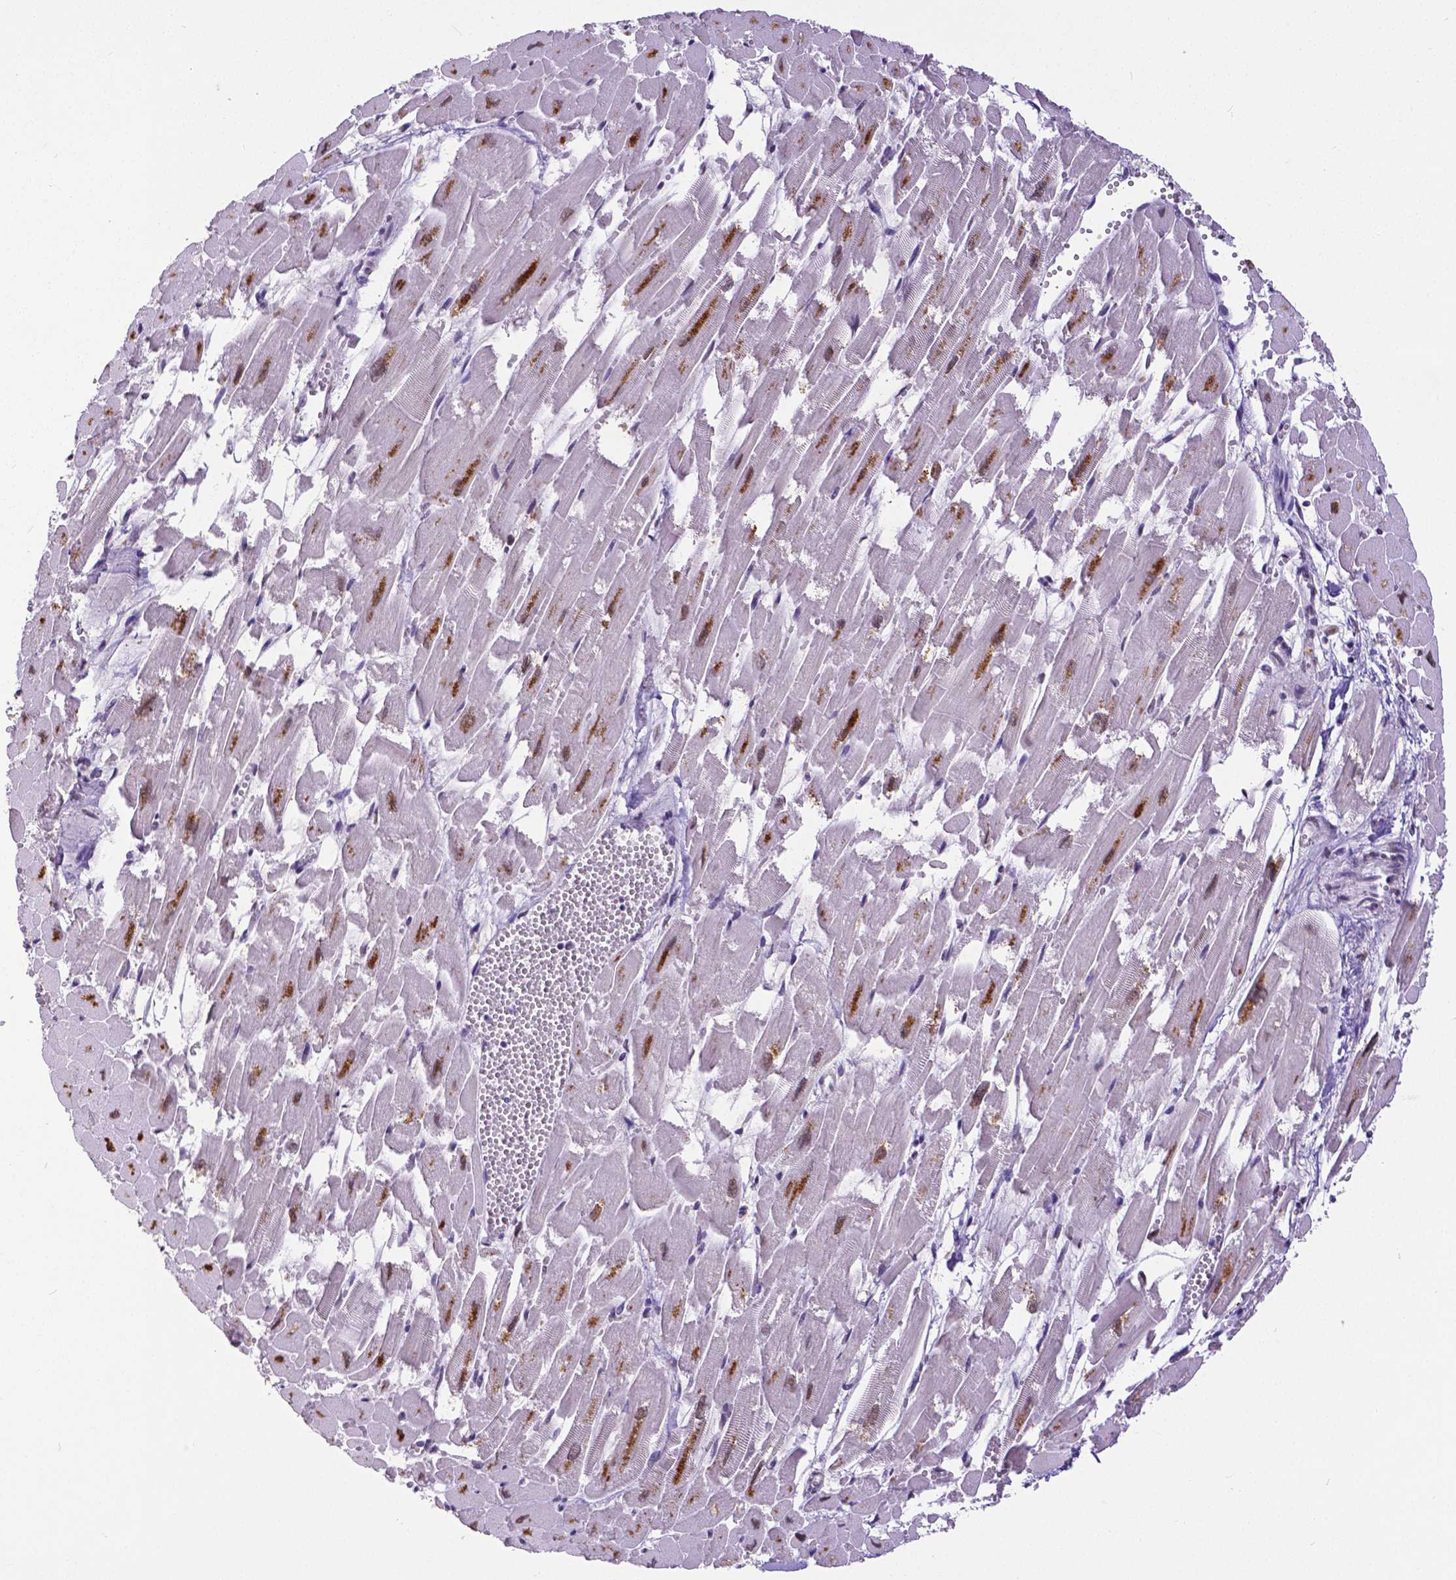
{"staining": {"intensity": "strong", "quantity": "25%-75%", "location": "cytoplasmic/membranous,nuclear"}, "tissue": "heart muscle", "cell_type": "Cardiomyocytes", "image_type": "normal", "snomed": [{"axis": "morphology", "description": "Normal tissue, NOS"}, {"axis": "topography", "description": "Heart"}], "caption": "Immunohistochemical staining of benign heart muscle shows 25%-75% levels of strong cytoplasmic/membranous,nuclear protein staining in approximately 25%-75% of cardiomyocytes.", "gene": "ATRX", "patient": {"sex": "female", "age": 52}}